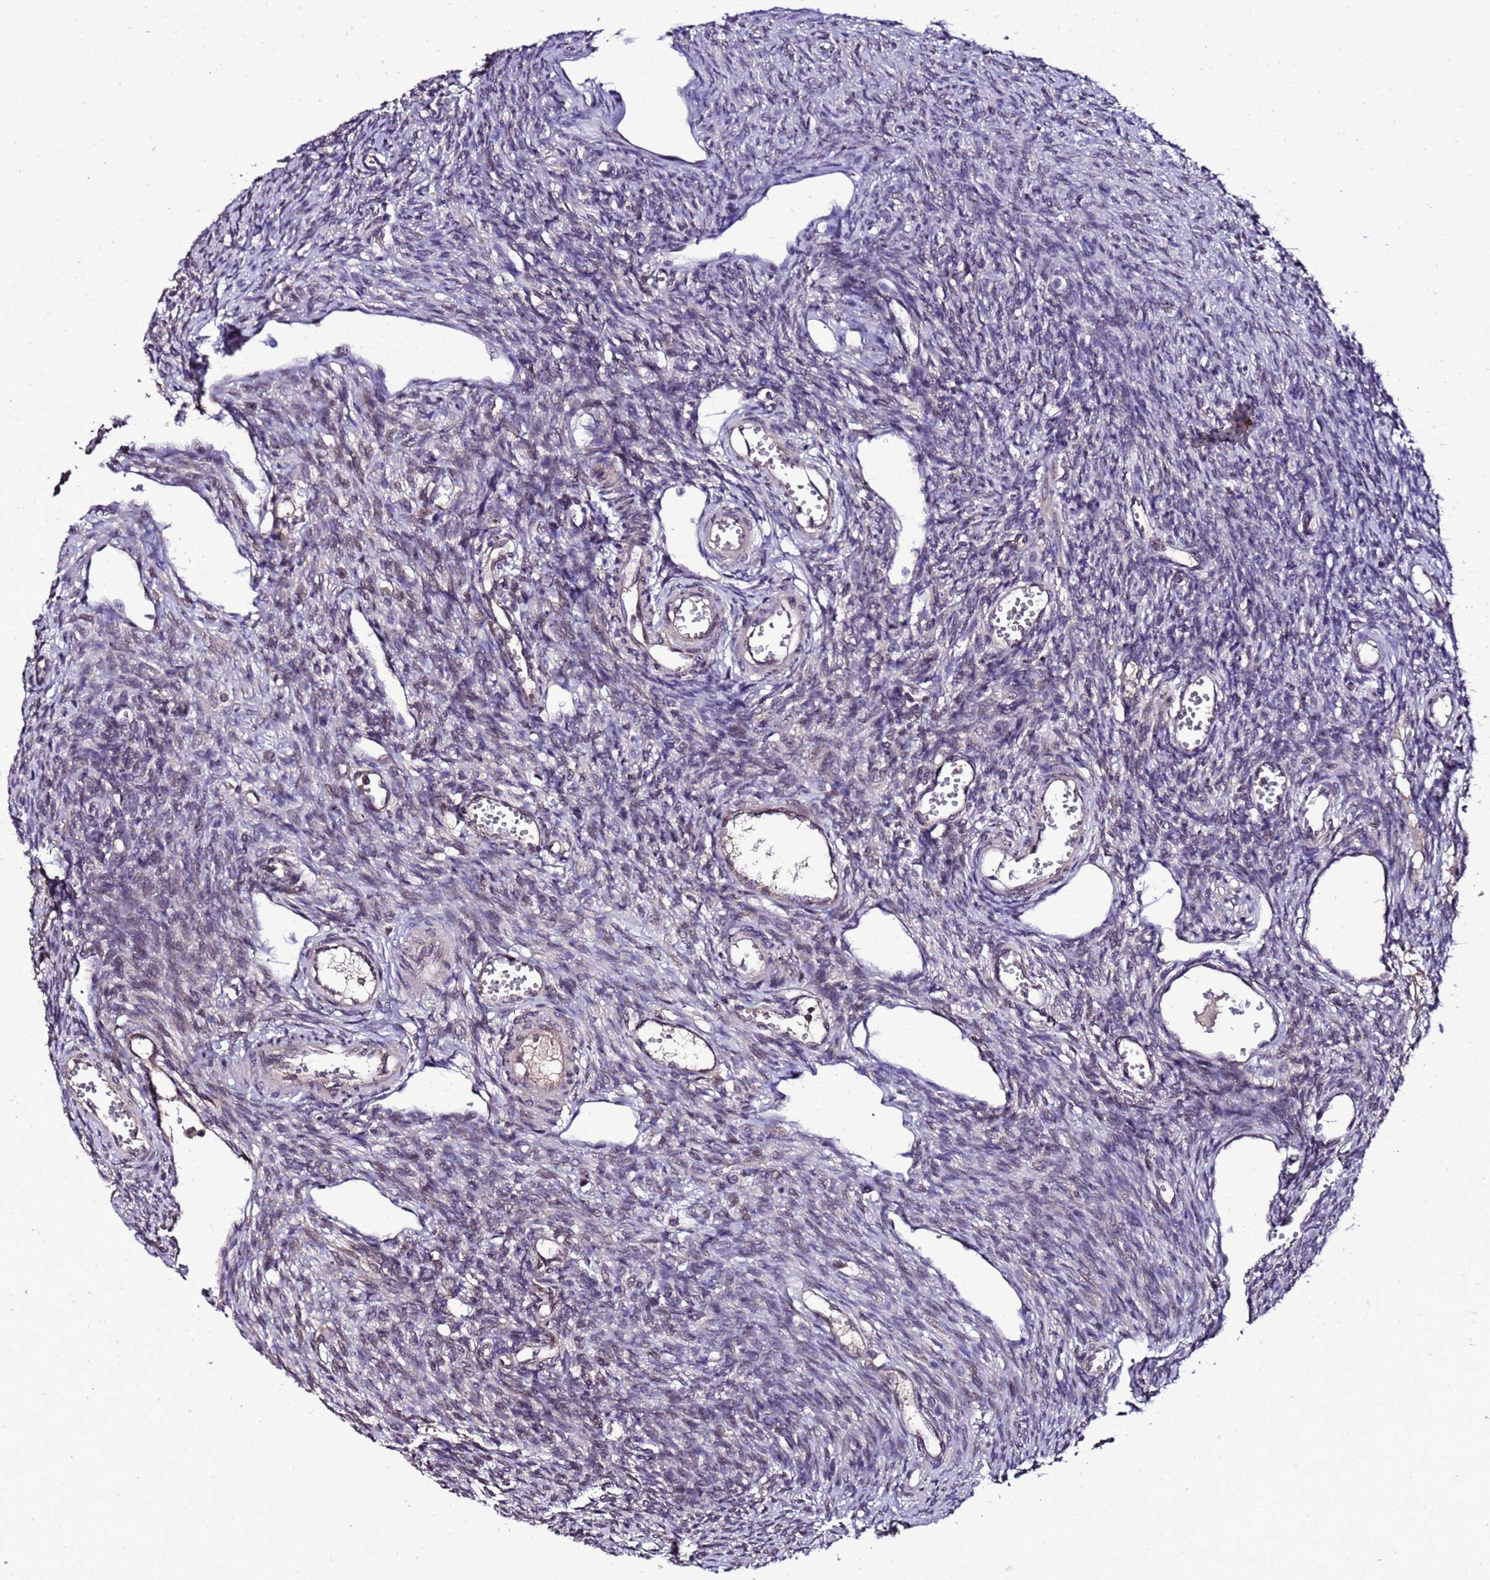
{"staining": {"intensity": "weak", "quantity": ">75%", "location": "cytoplasmic/membranous"}, "tissue": "ovary", "cell_type": "Follicle cells", "image_type": "normal", "snomed": [{"axis": "morphology", "description": "Normal tissue, NOS"}, {"axis": "morphology", "description": "Cyst, NOS"}, {"axis": "topography", "description": "Ovary"}], "caption": "Immunohistochemistry of benign human ovary displays low levels of weak cytoplasmic/membranous staining in approximately >75% of follicle cells.", "gene": "ZNF329", "patient": {"sex": "female", "age": 33}}